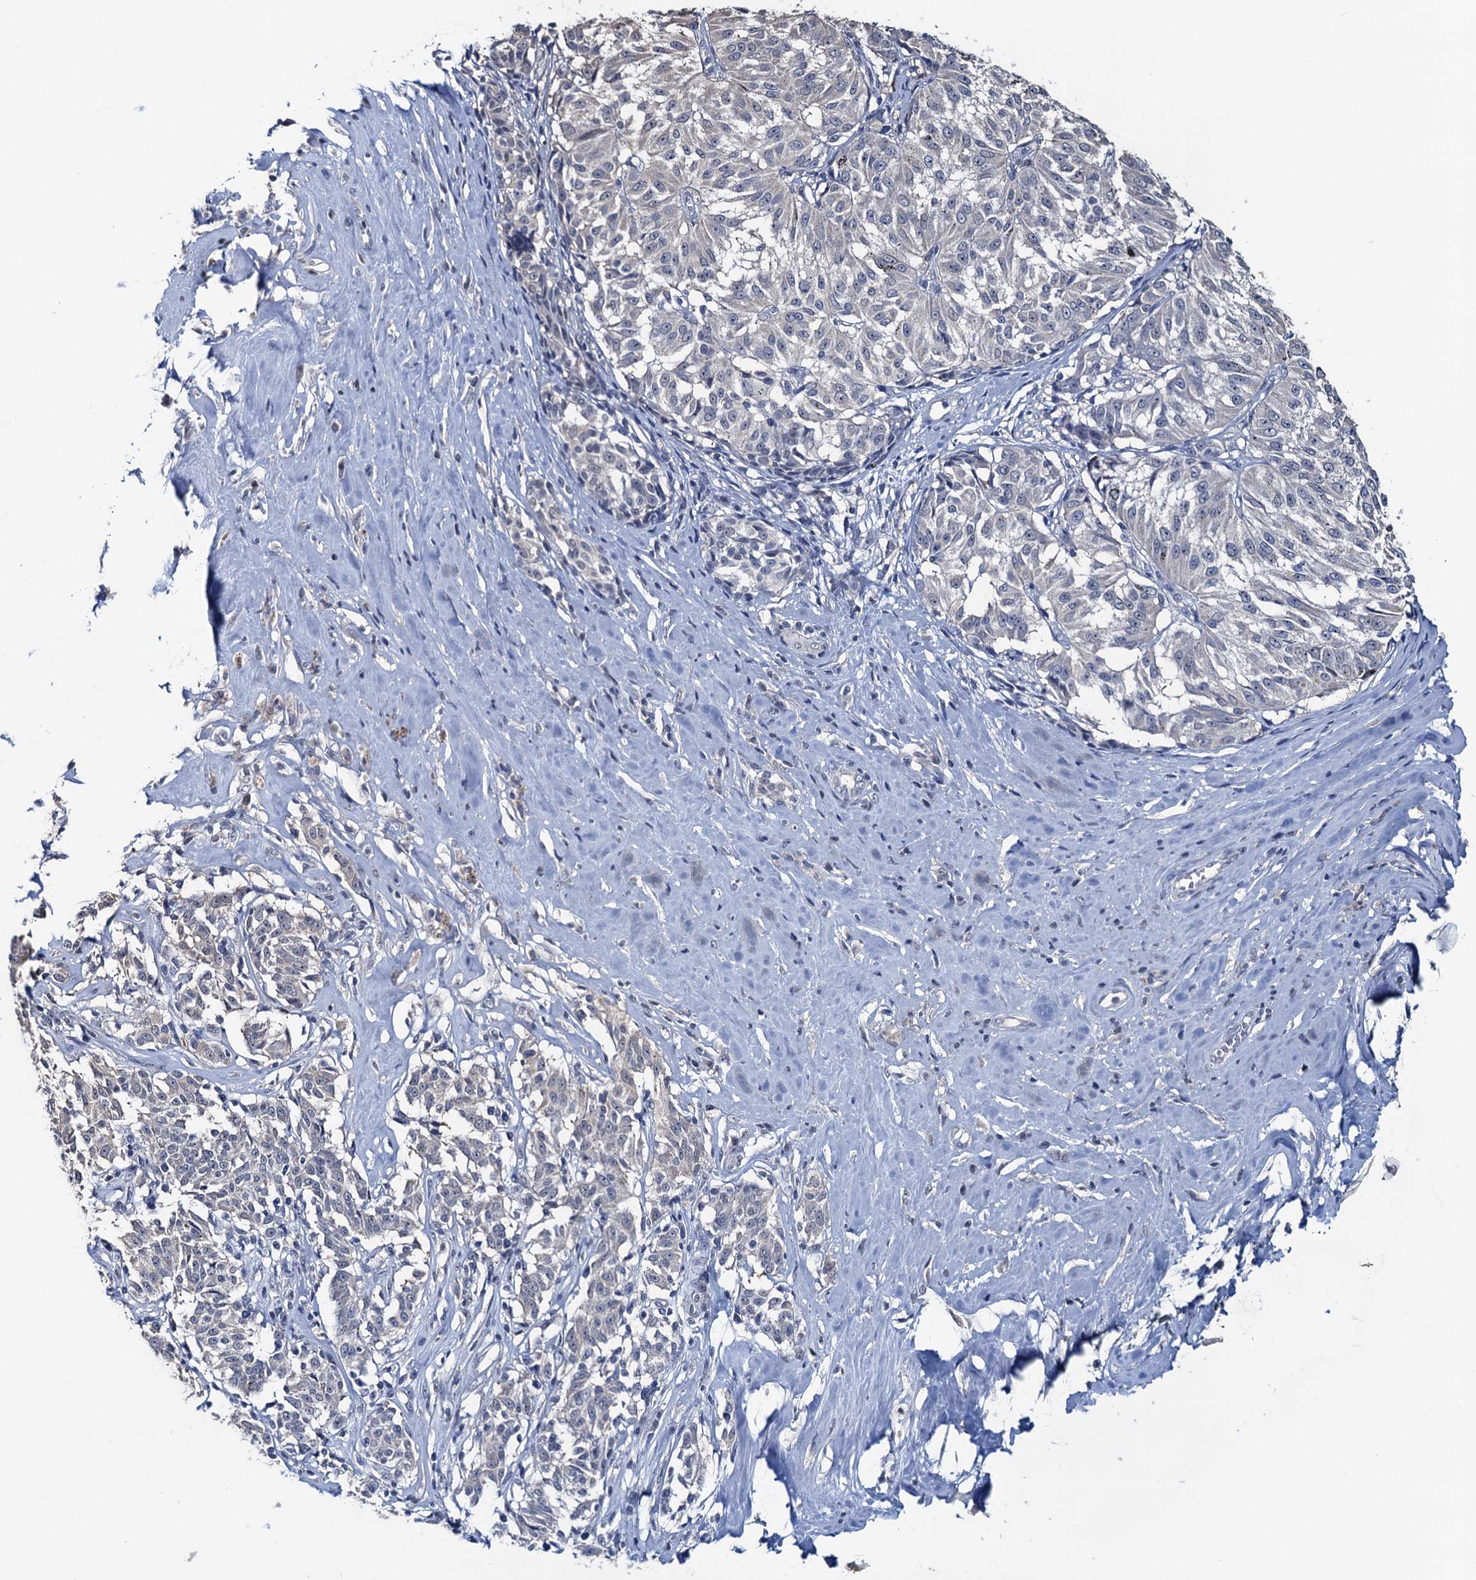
{"staining": {"intensity": "negative", "quantity": "none", "location": "none"}, "tissue": "melanoma", "cell_type": "Tumor cells", "image_type": "cancer", "snomed": [{"axis": "morphology", "description": "Malignant melanoma, NOS"}, {"axis": "topography", "description": "Skin"}], "caption": "DAB (3,3'-diaminobenzidine) immunohistochemical staining of human melanoma demonstrates no significant staining in tumor cells. (DAB immunohistochemistry with hematoxylin counter stain).", "gene": "RTKN2", "patient": {"sex": "female", "age": 72}}